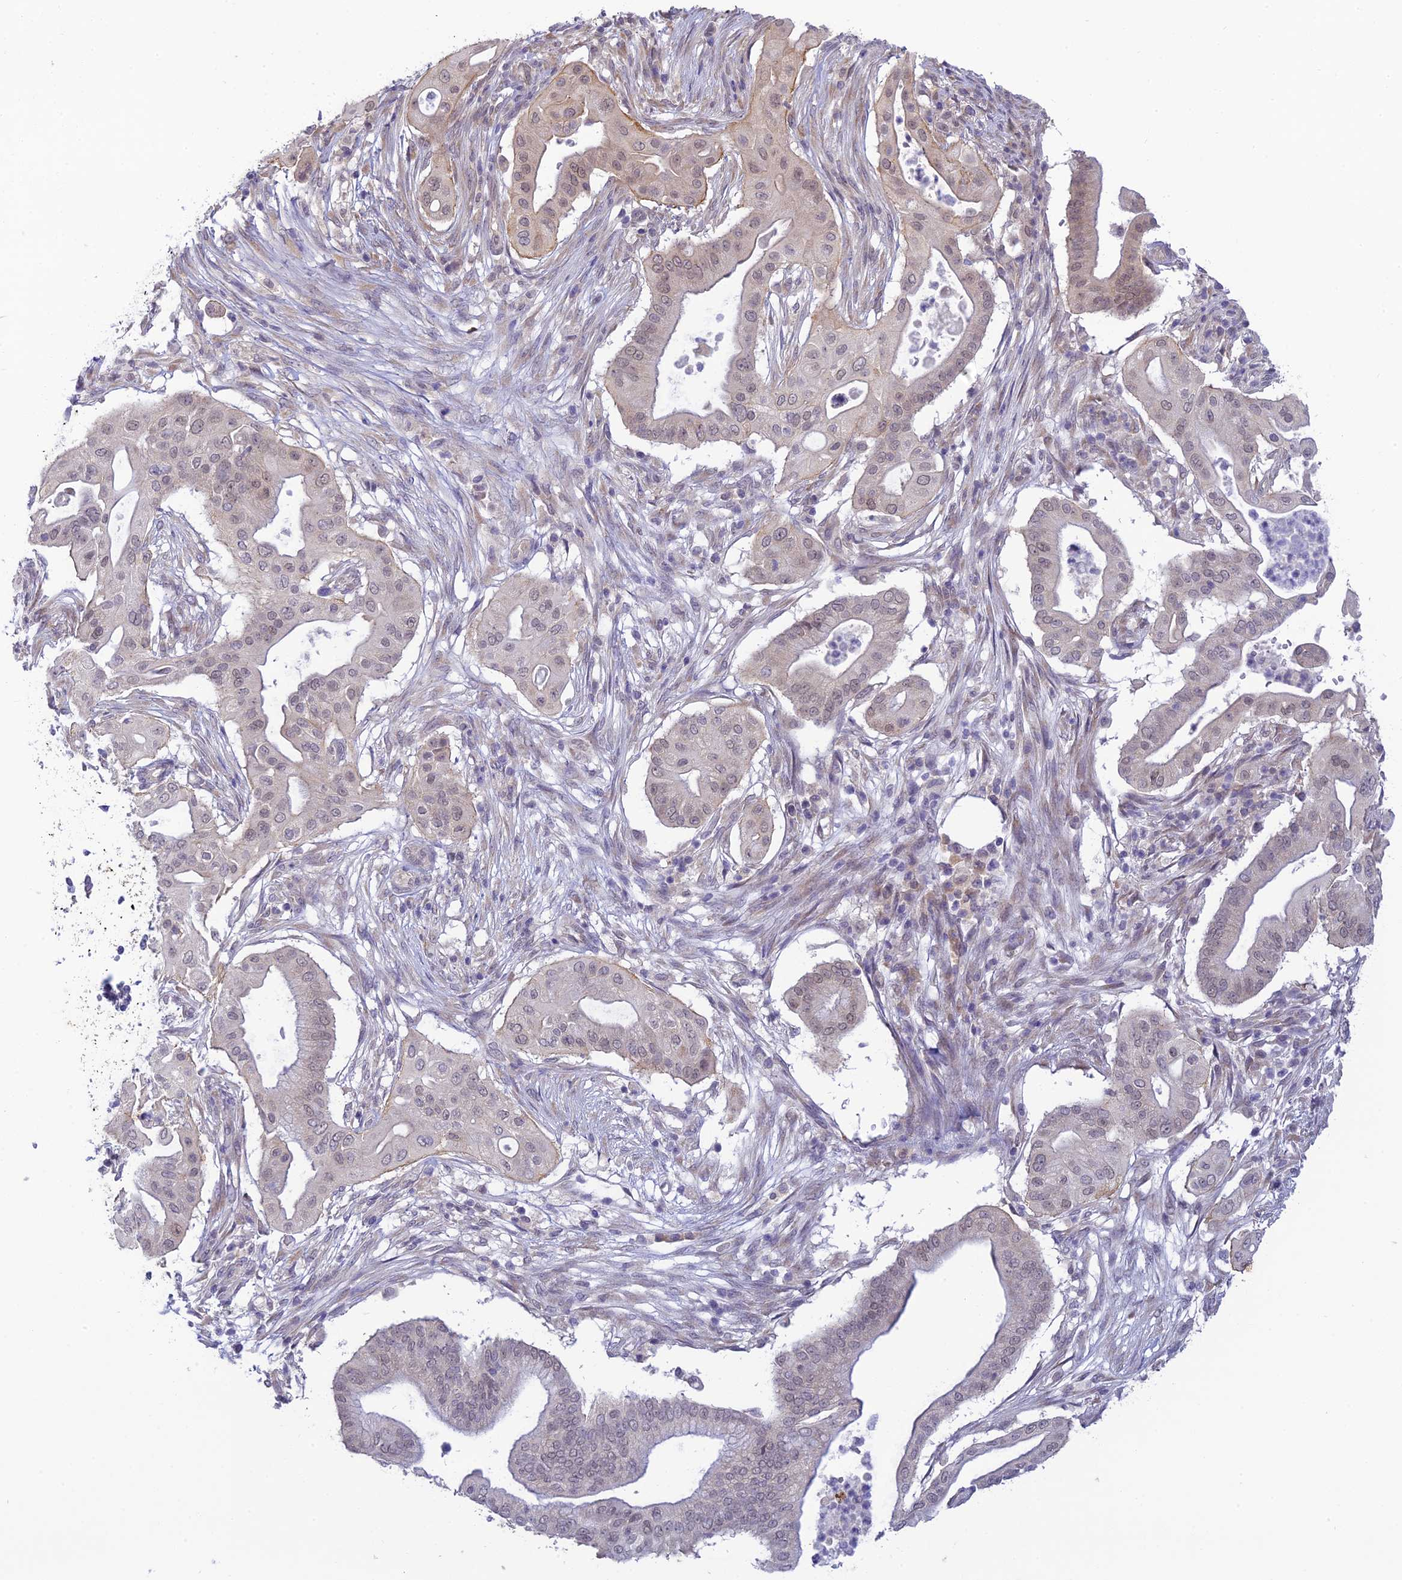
{"staining": {"intensity": "weak", "quantity": "25%-75%", "location": "nuclear"}, "tissue": "pancreatic cancer", "cell_type": "Tumor cells", "image_type": "cancer", "snomed": [{"axis": "morphology", "description": "Adenocarcinoma, NOS"}, {"axis": "topography", "description": "Pancreas"}], "caption": "Pancreatic adenocarcinoma tissue demonstrates weak nuclear positivity in approximately 25%-75% of tumor cells, visualized by immunohistochemistry.", "gene": "SKIC8", "patient": {"sex": "male", "age": 68}}